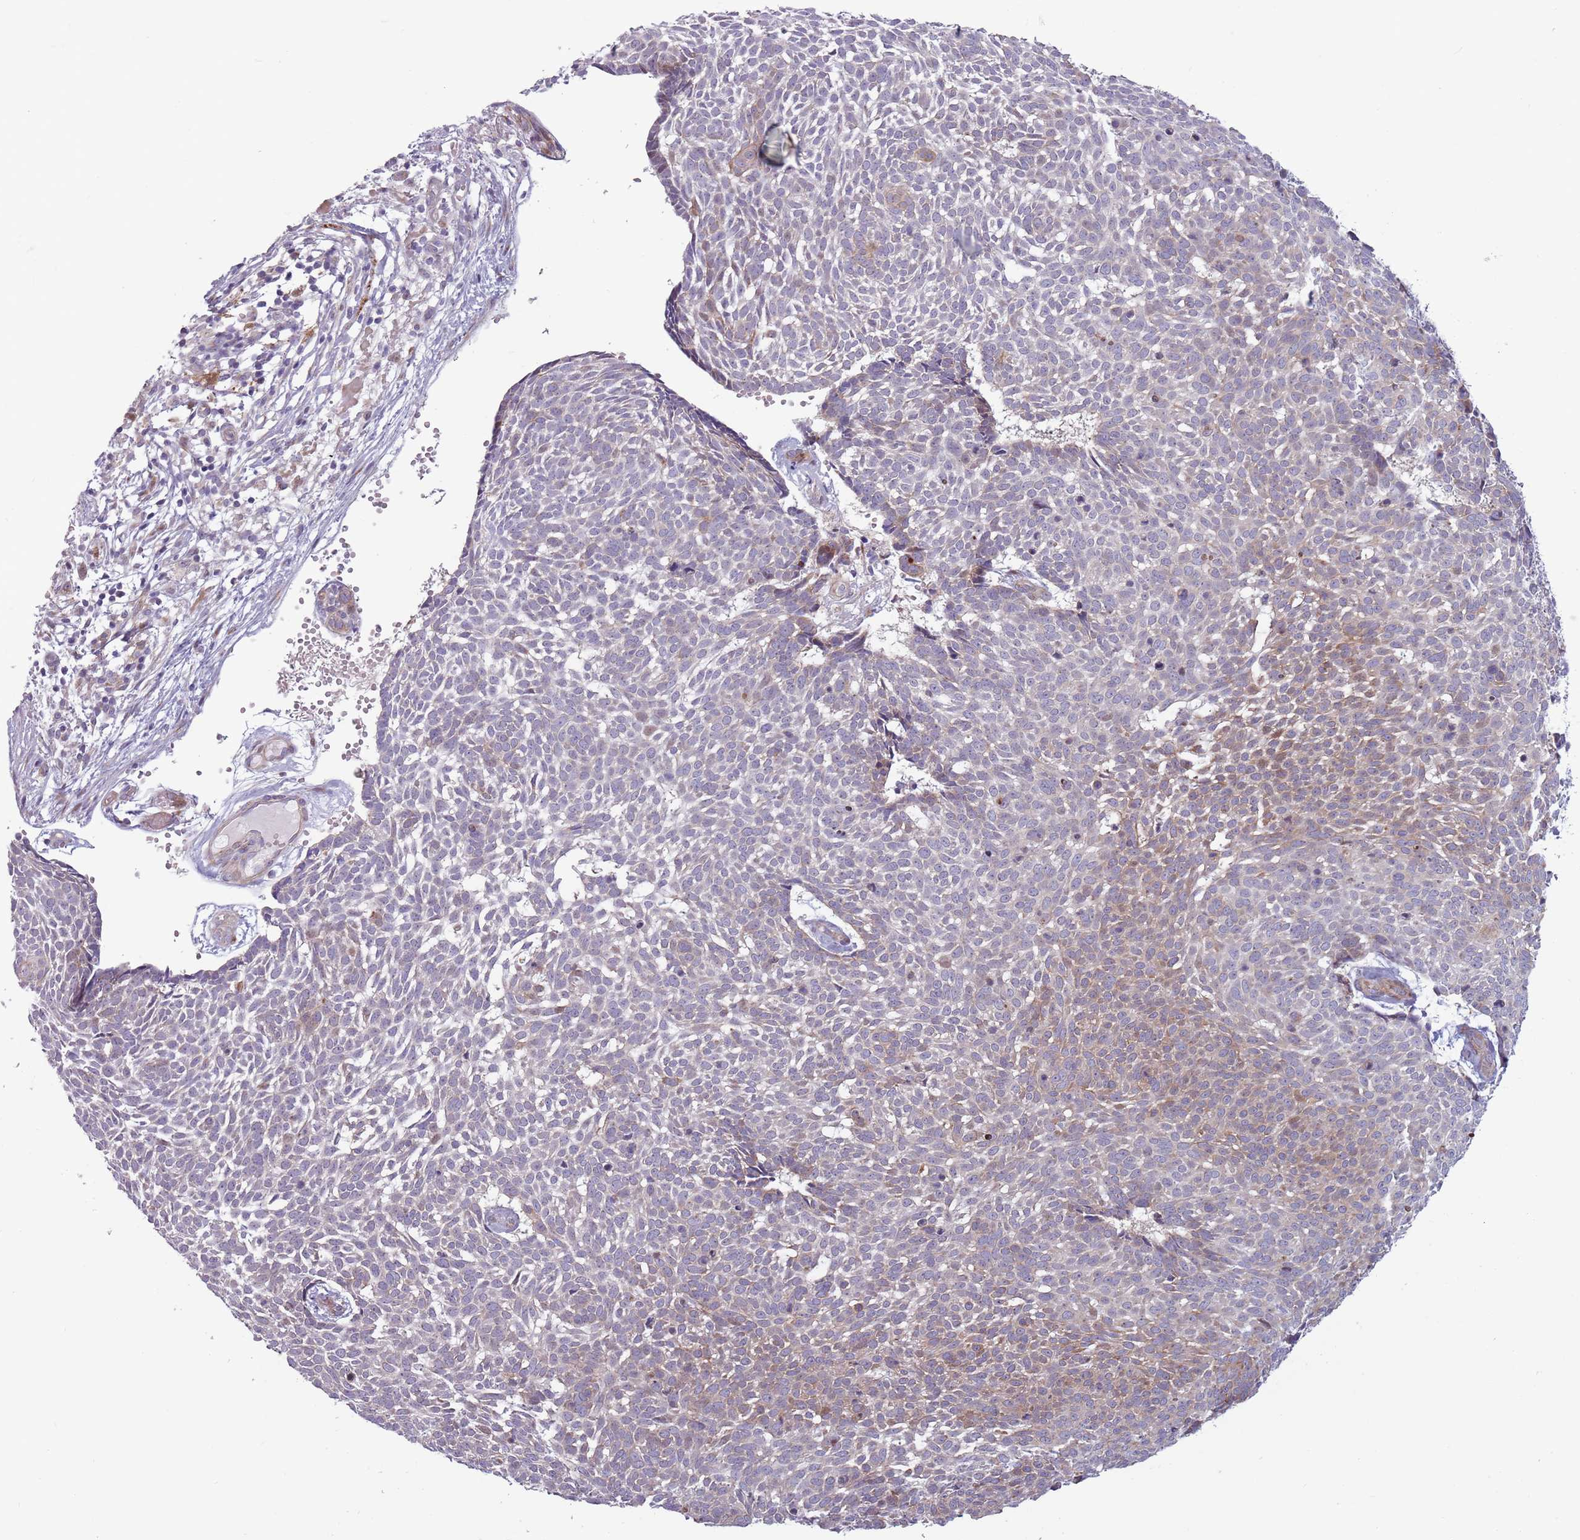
{"staining": {"intensity": "weak", "quantity": "25%-75%", "location": "cytoplasmic/membranous"}, "tissue": "skin cancer", "cell_type": "Tumor cells", "image_type": "cancer", "snomed": [{"axis": "morphology", "description": "Basal cell carcinoma"}, {"axis": "topography", "description": "Skin"}], "caption": "Basal cell carcinoma (skin) stained for a protein (brown) demonstrates weak cytoplasmic/membranous positive expression in approximately 25%-75% of tumor cells.", "gene": "CCDC150", "patient": {"sex": "male", "age": 61}}